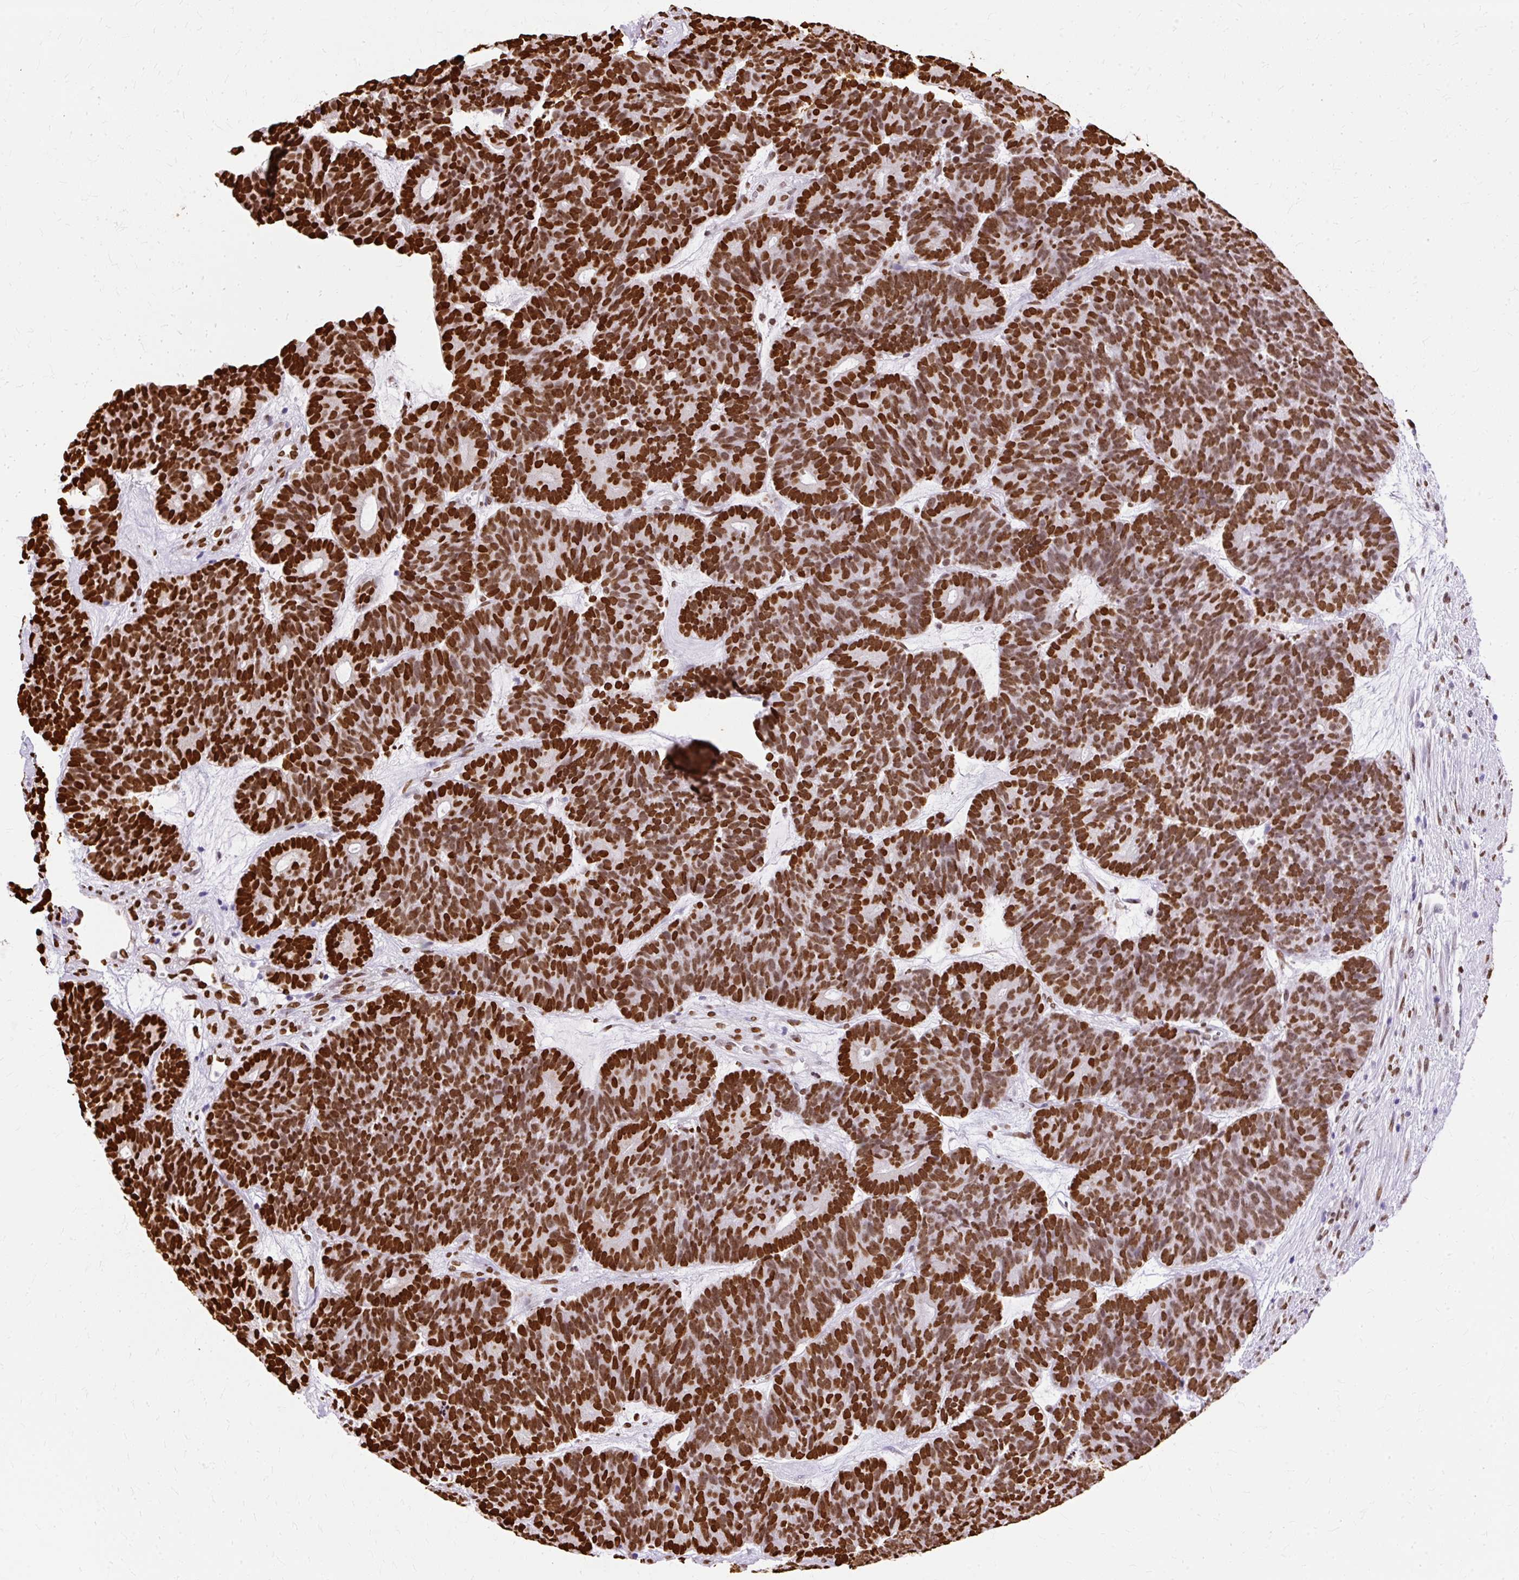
{"staining": {"intensity": "strong", "quantity": ">75%", "location": "nuclear"}, "tissue": "head and neck cancer", "cell_type": "Tumor cells", "image_type": "cancer", "snomed": [{"axis": "morphology", "description": "Adenocarcinoma, NOS"}, {"axis": "topography", "description": "Head-Neck"}], "caption": "Immunohistochemical staining of human head and neck cancer demonstrates strong nuclear protein expression in about >75% of tumor cells.", "gene": "TMEM184C", "patient": {"sex": "female", "age": 81}}